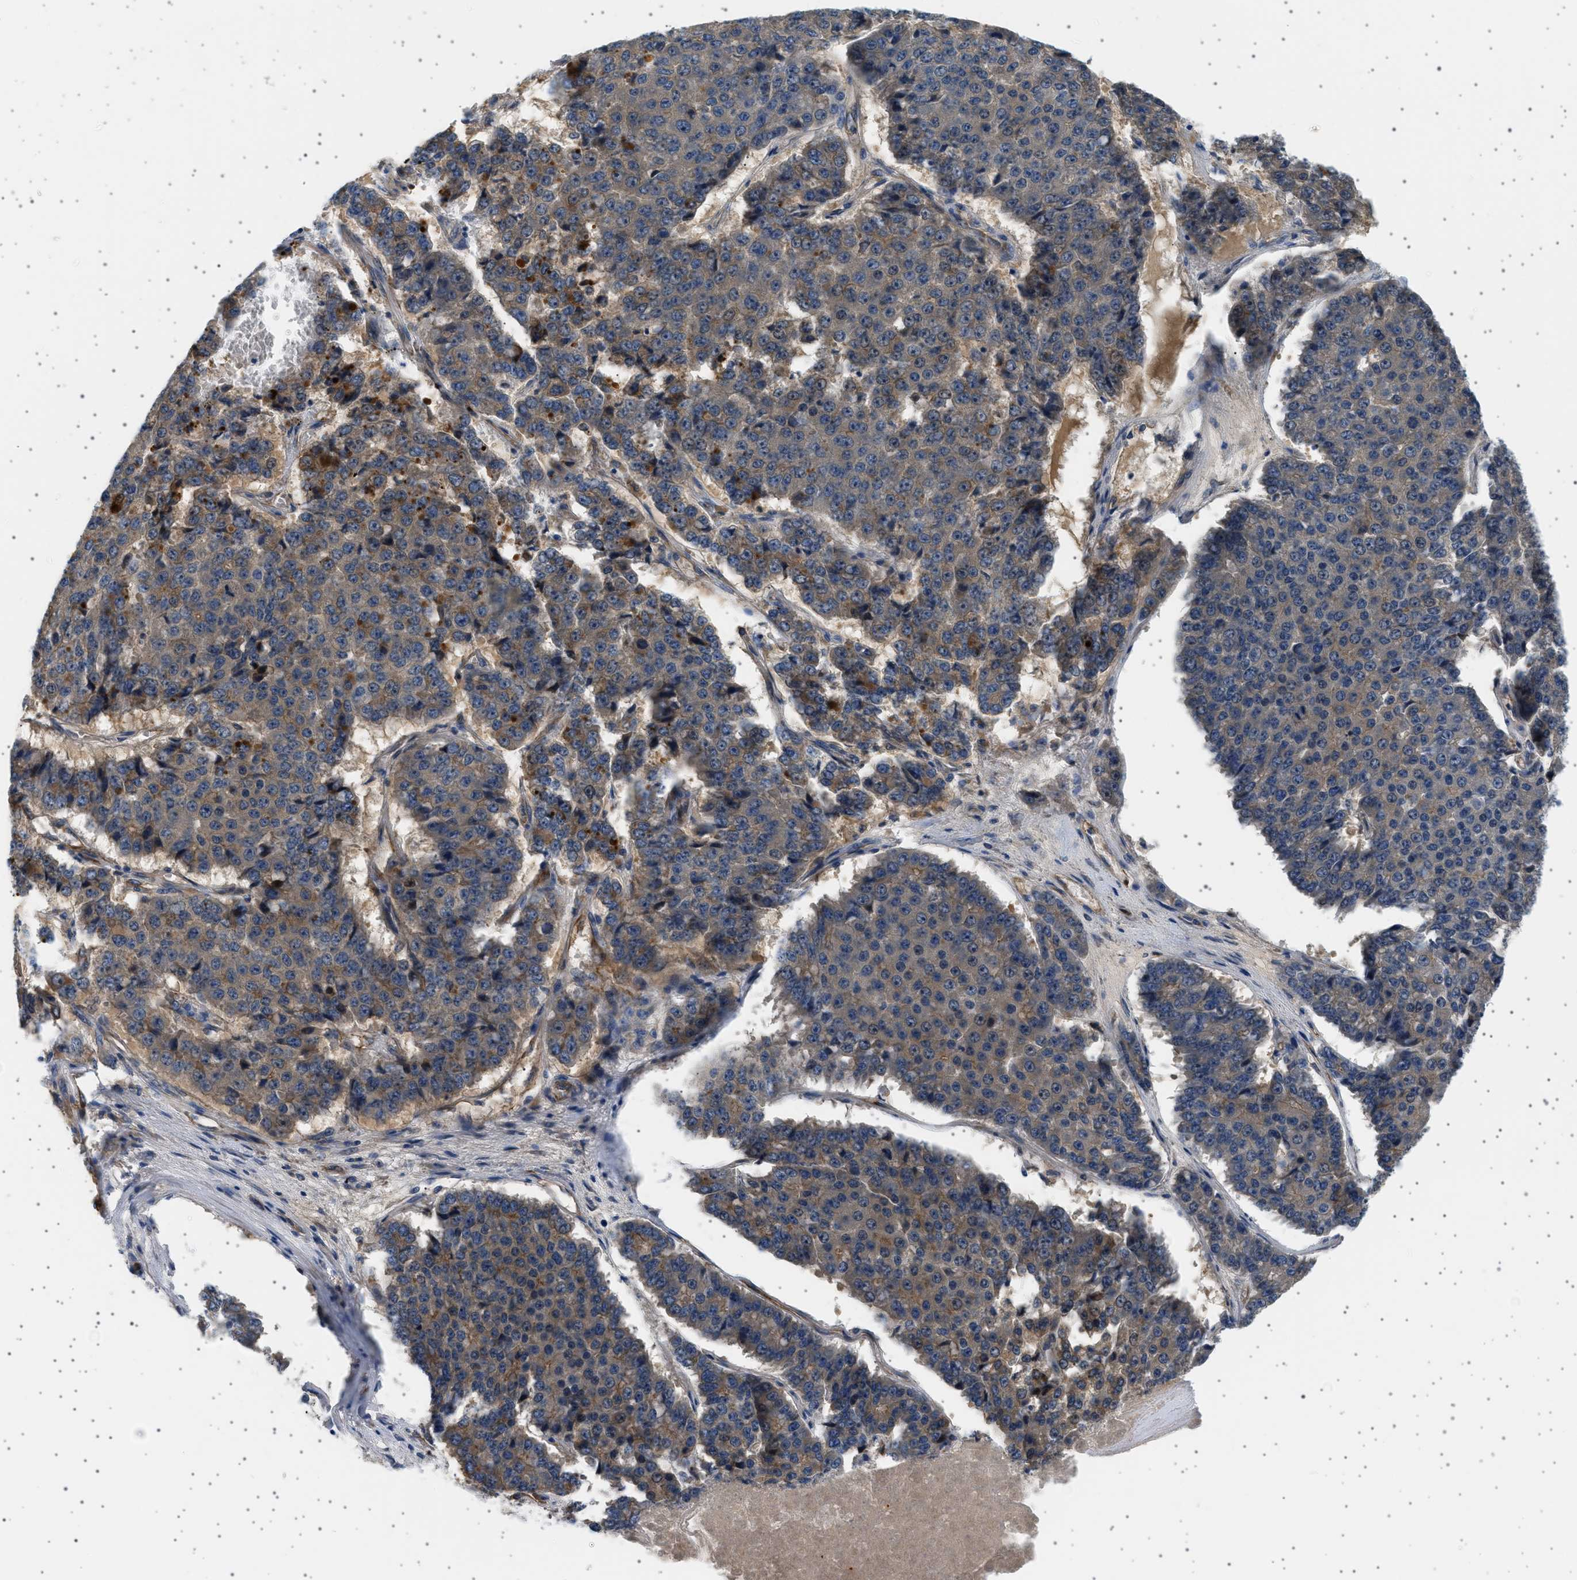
{"staining": {"intensity": "moderate", "quantity": "25%-75%", "location": "cytoplasmic/membranous"}, "tissue": "pancreatic cancer", "cell_type": "Tumor cells", "image_type": "cancer", "snomed": [{"axis": "morphology", "description": "Adenocarcinoma, NOS"}, {"axis": "topography", "description": "Pancreas"}], "caption": "Tumor cells show moderate cytoplasmic/membranous staining in about 25%-75% of cells in pancreatic cancer.", "gene": "PLPP6", "patient": {"sex": "male", "age": 50}}